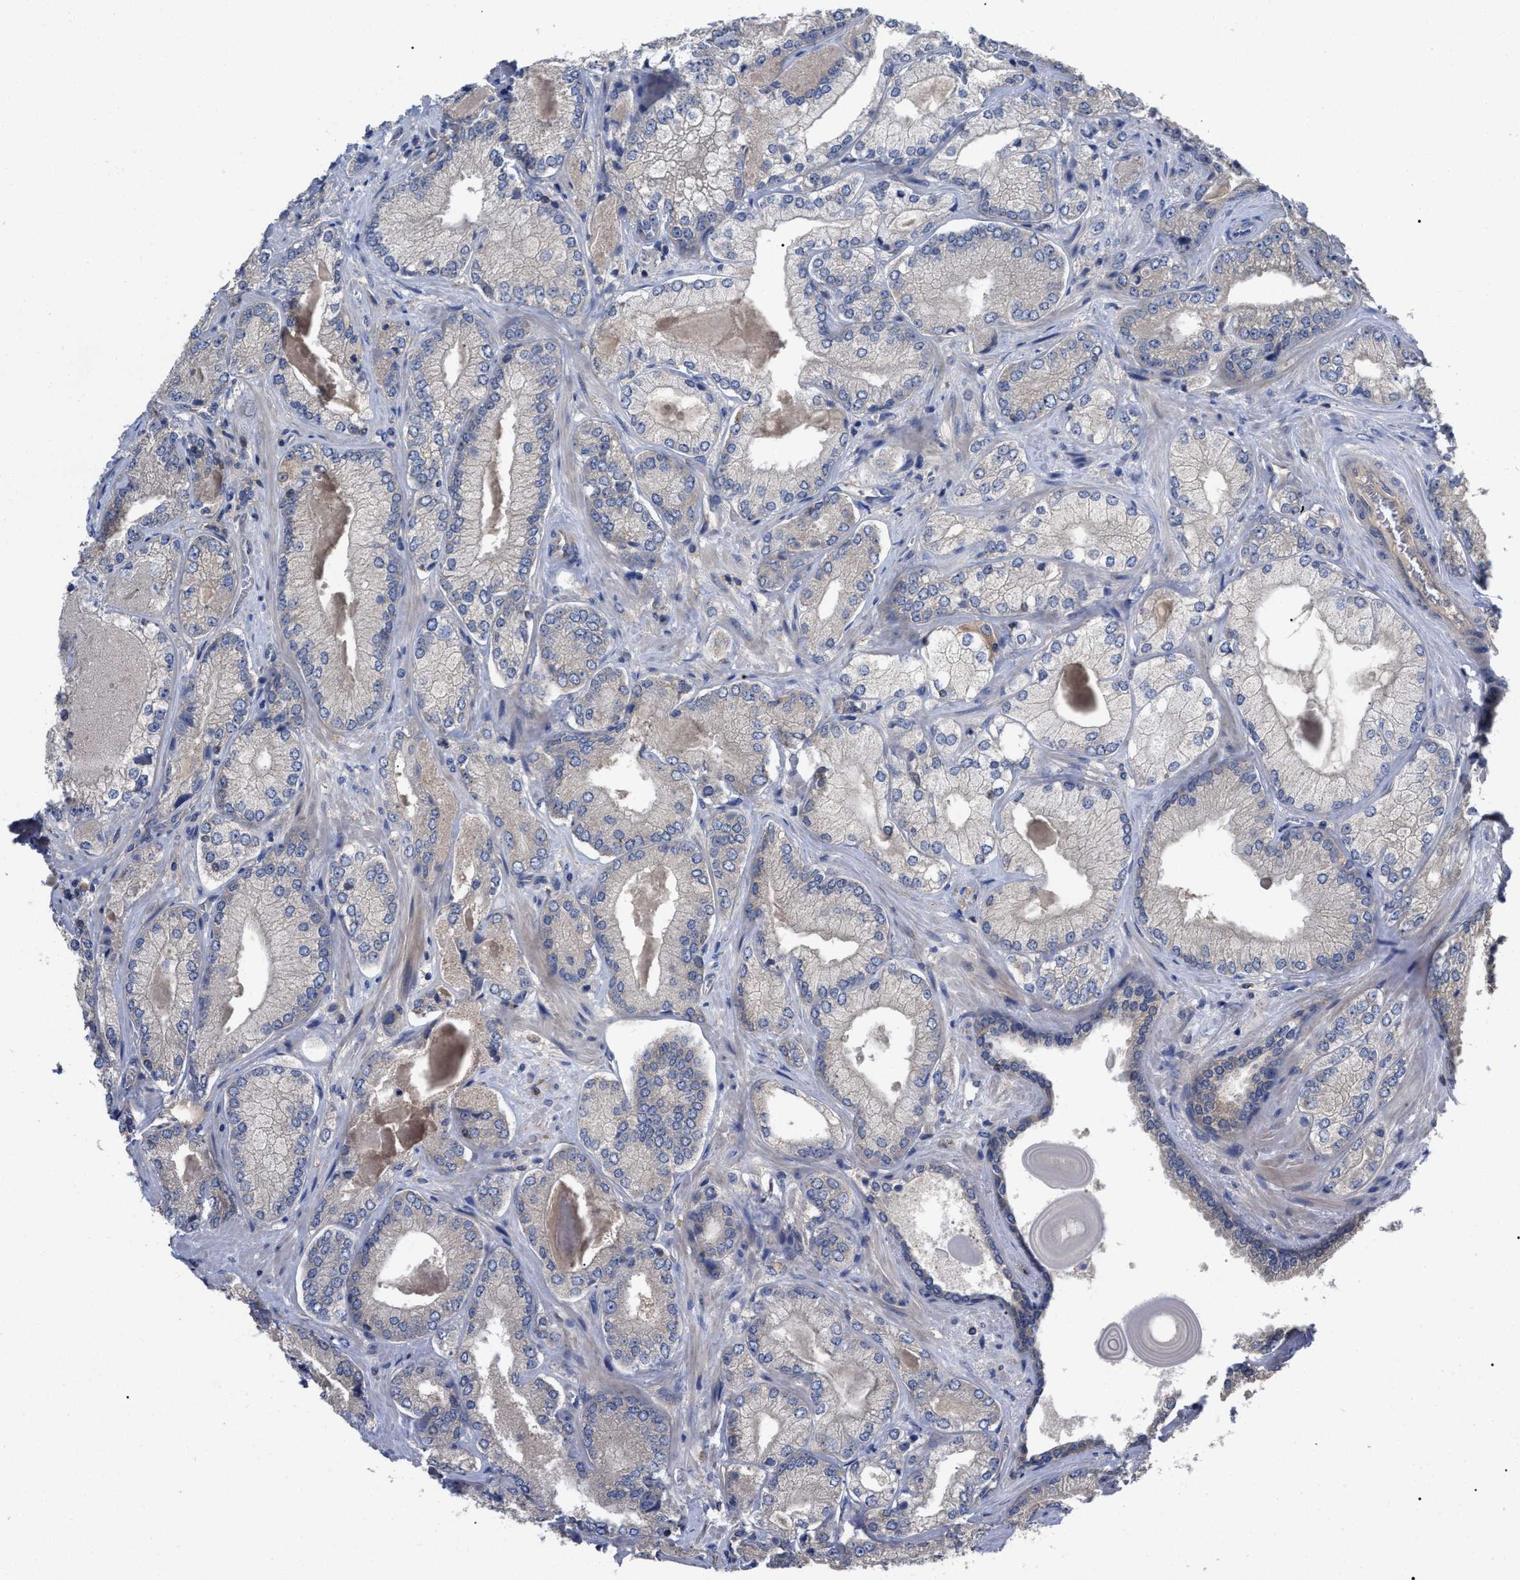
{"staining": {"intensity": "negative", "quantity": "none", "location": "none"}, "tissue": "prostate cancer", "cell_type": "Tumor cells", "image_type": "cancer", "snomed": [{"axis": "morphology", "description": "Adenocarcinoma, Low grade"}, {"axis": "topography", "description": "Prostate"}], "caption": "Tumor cells show no significant positivity in prostate adenocarcinoma (low-grade).", "gene": "RAP1GDS1", "patient": {"sex": "male", "age": 65}}